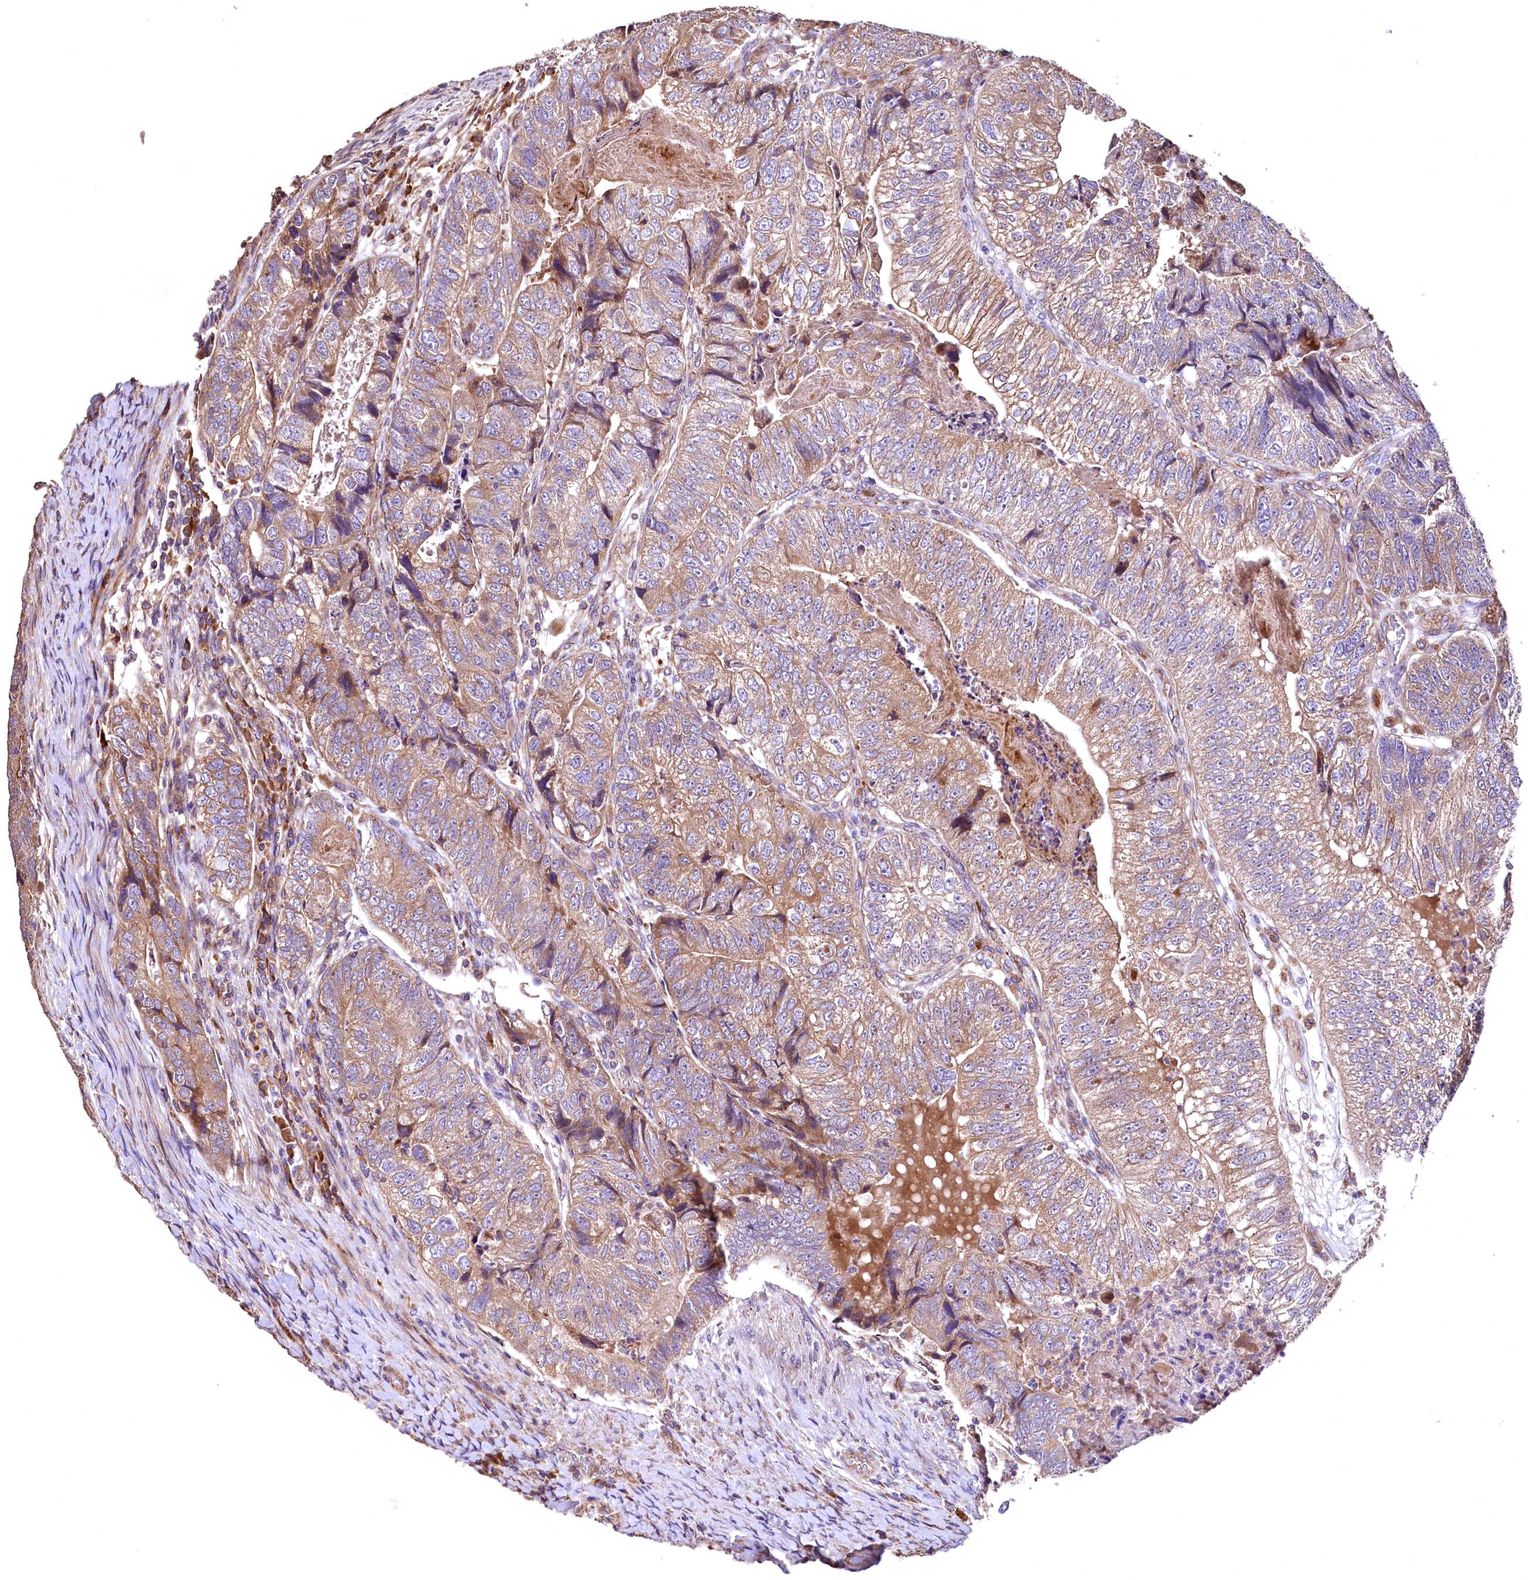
{"staining": {"intensity": "moderate", "quantity": ">75%", "location": "cytoplasmic/membranous"}, "tissue": "colorectal cancer", "cell_type": "Tumor cells", "image_type": "cancer", "snomed": [{"axis": "morphology", "description": "Adenocarcinoma, NOS"}, {"axis": "topography", "description": "Colon"}], "caption": "An immunohistochemistry micrograph of neoplastic tissue is shown. Protein staining in brown highlights moderate cytoplasmic/membranous positivity in adenocarcinoma (colorectal) within tumor cells.", "gene": "RASSF1", "patient": {"sex": "female", "age": 67}}